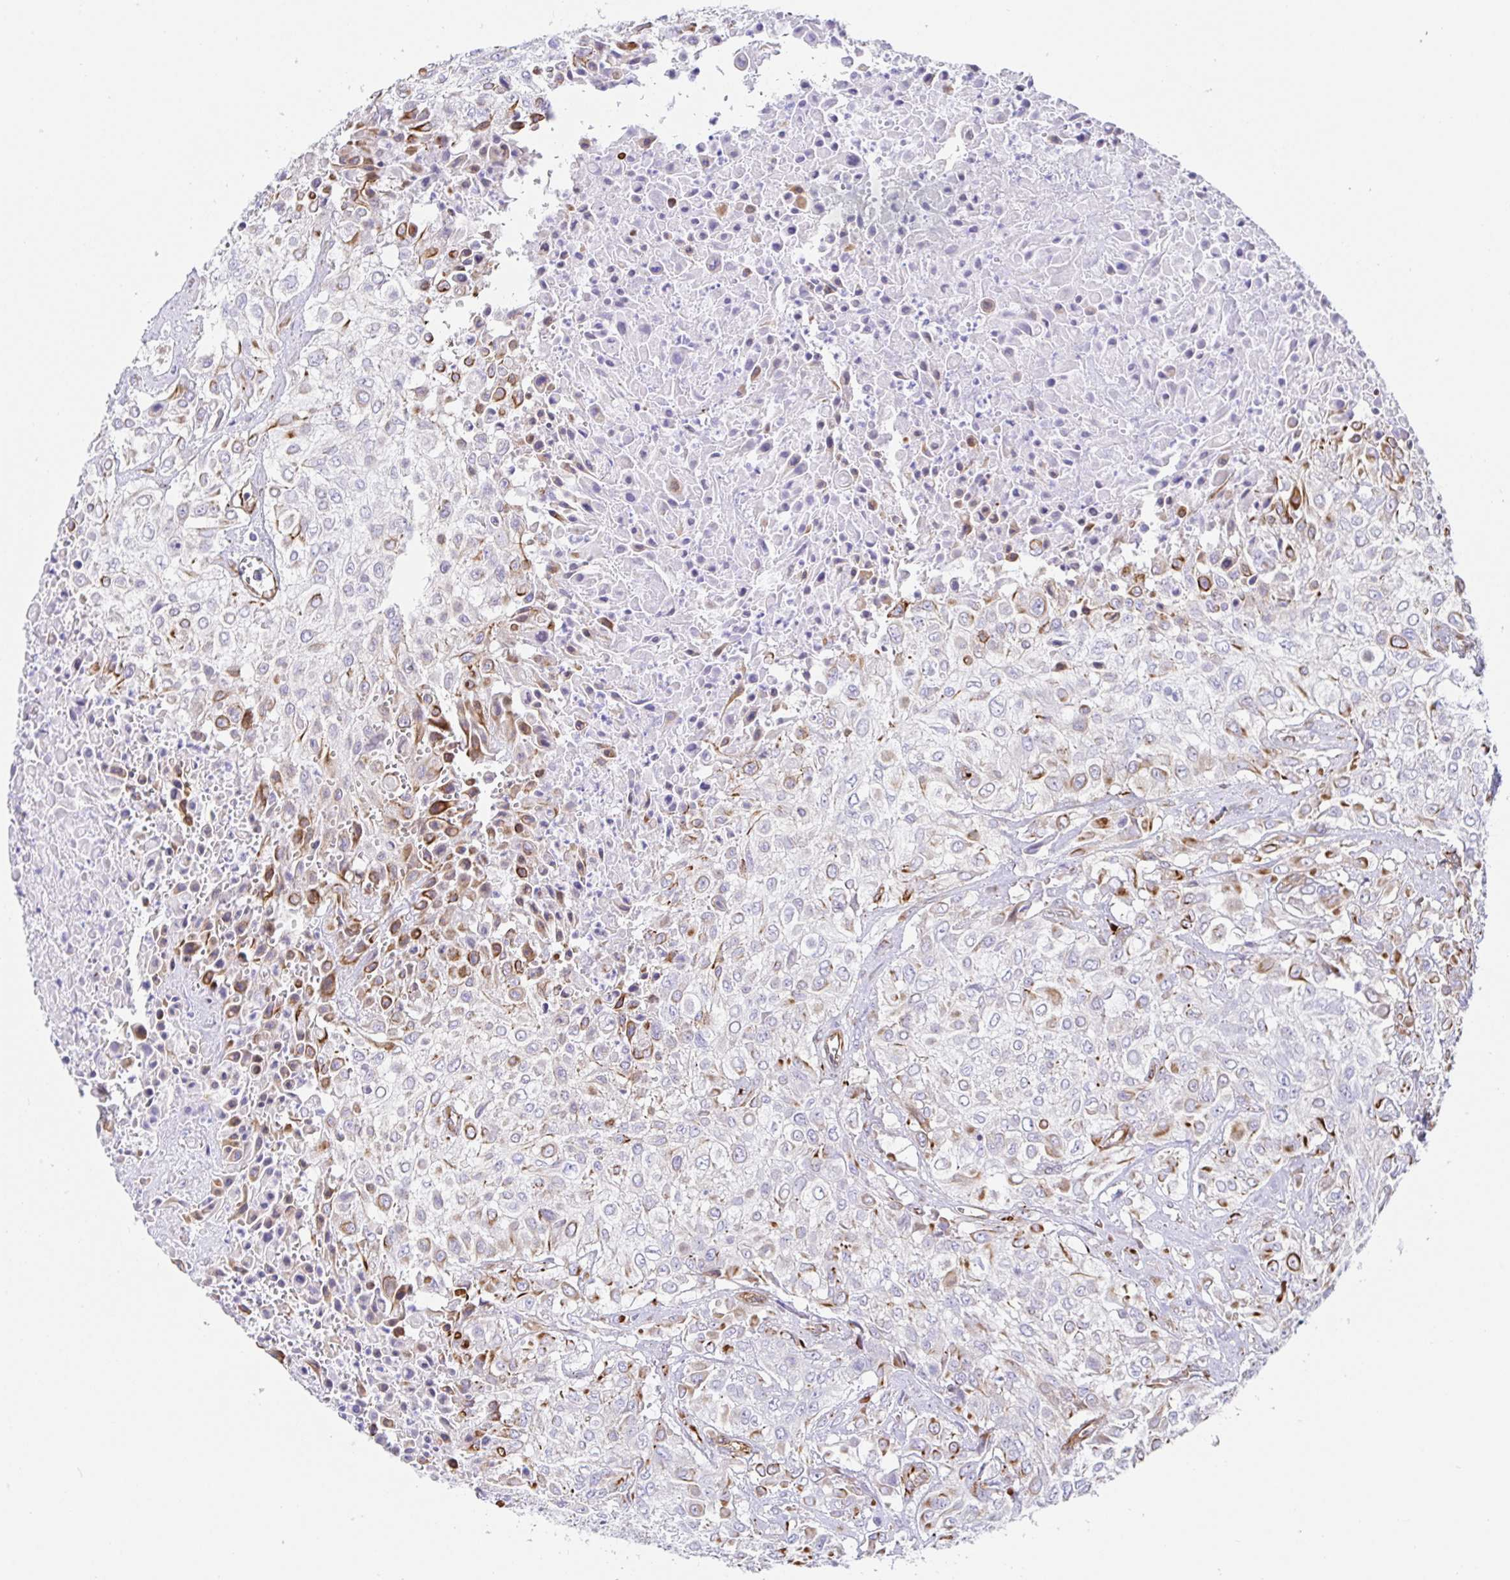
{"staining": {"intensity": "moderate", "quantity": "<25%", "location": "cytoplasmic/membranous"}, "tissue": "urothelial cancer", "cell_type": "Tumor cells", "image_type": "cancer", "snomed": [{"axis": "morphology", "description": "Urothelial carcinoma, High grade"}, {"axis": "topography", "description": "Urinary bladder"}], "caption": "The micrograph reveals a brown stain indicating the presence of a protein in the cytoplasmic/membranous of tumor cells in urothelial carcinoma (high-grade). (Brightfield microscopy of DAB IHC at high magnification).", "gene": "DOCK1", "patient": {"sex": "male", "age": 57}}